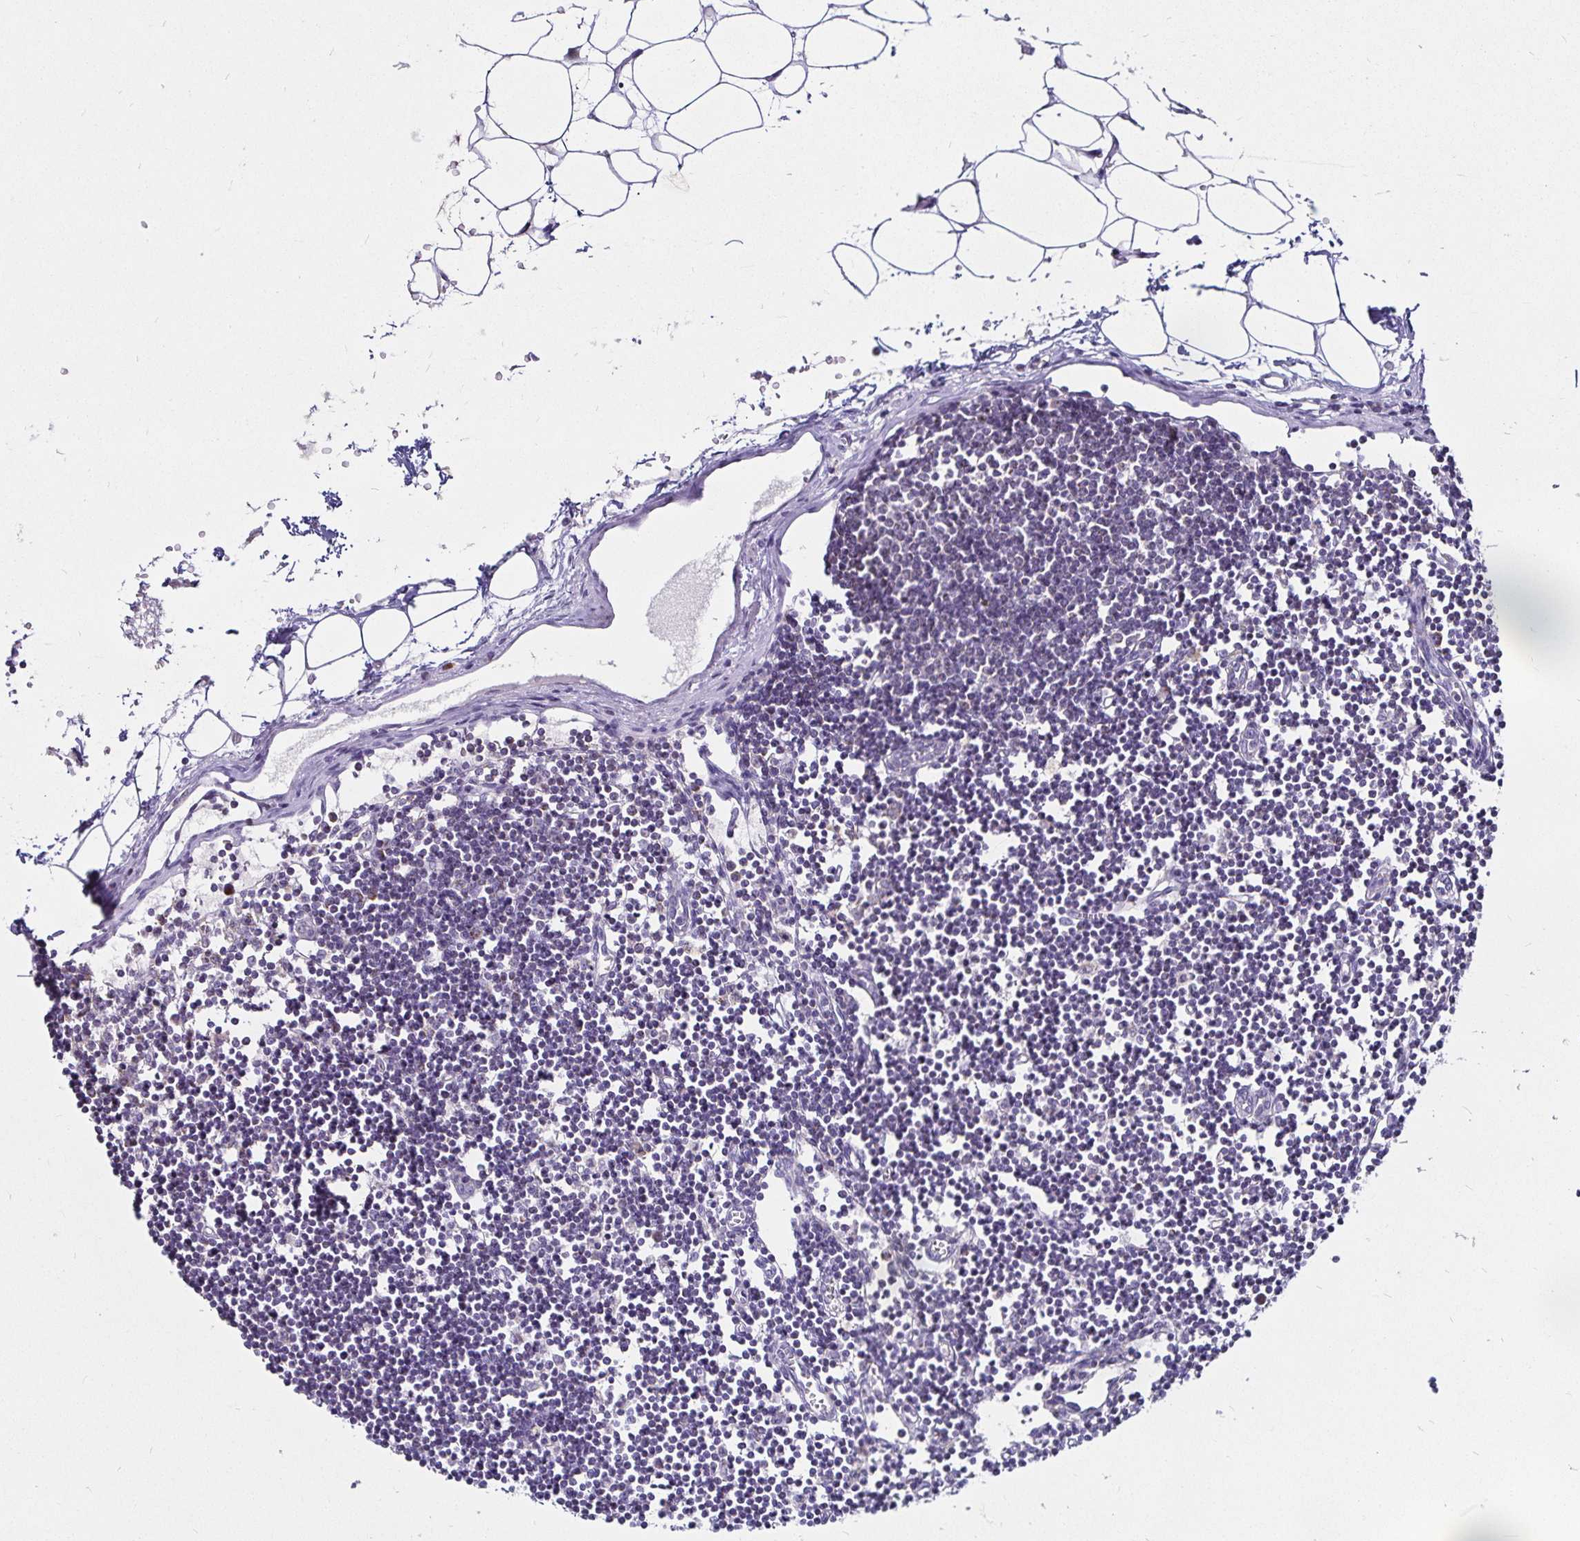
{"staining": {"intensity": "negative", "quantity": "none", "location": "none"}, "tissue": "lymph node", "cell_type": "Germinal center cells", "image_type": "normal", "snomed": [{"axis": "morphology", "description": "Normal tissue, NOS"}, {"axis": "topography", "description": "Lymph node"}], "caption": "Immunohistochemistry (IHC) of unremarkable lymph node shows no staining in germinal center cells.", "gene": "PGAM2", "patient": {"sex": "female", "age": 65}}